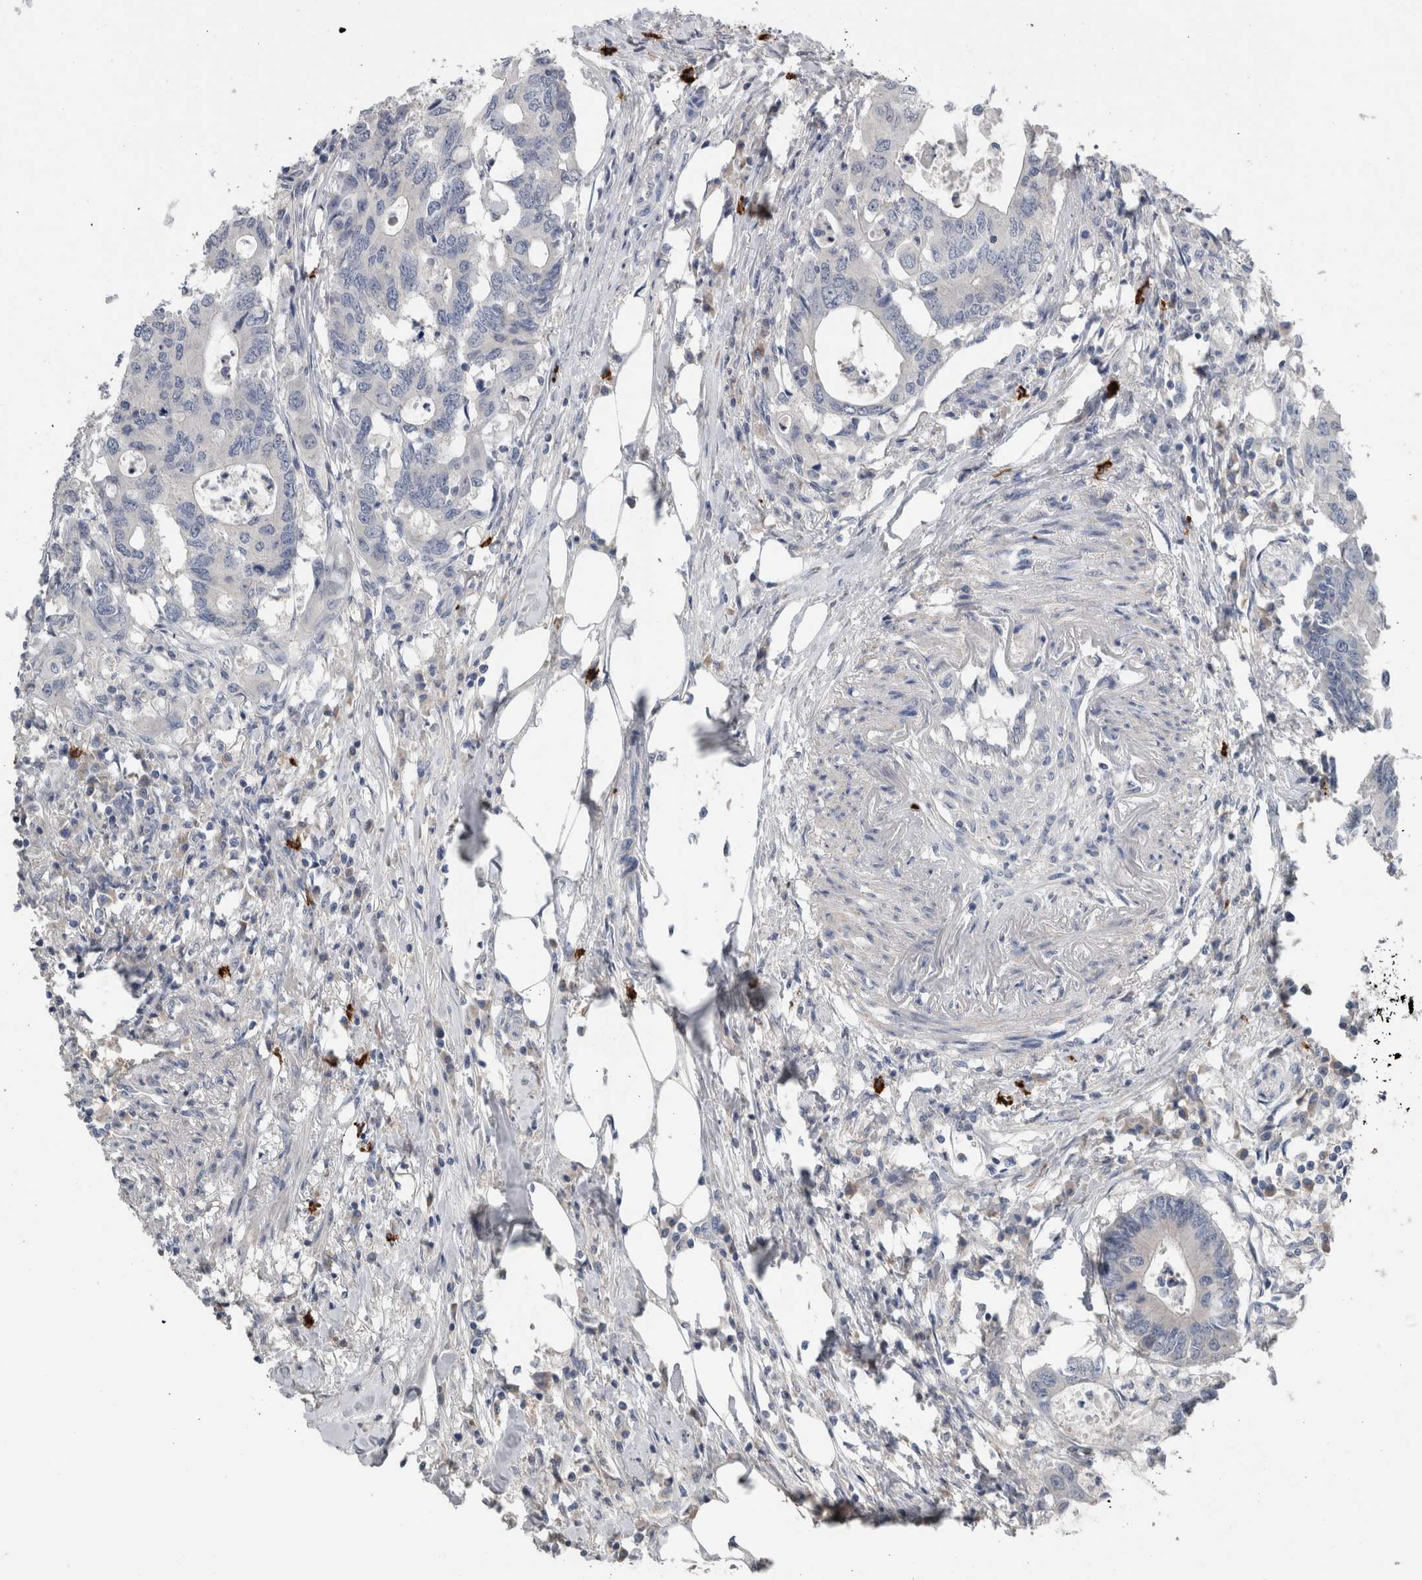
{"staining": {"intensity": "negative", "quantity": "none", "location": "none"}, "tissue": "colorectal cancer", "cell_type": "Tumor cells", "image_type": "cancer", "snomed": [{"axis": "morphology", "description": "Adenocarcinoma, NOS"}, {"axis": "topography", "description": "Colon"}], "caption": "Immunohistochemical staining of colorectal cancer displays no significant positivity in tumor cells. (Brightfield microscopy of DAB (3,3'-diaminobenzidine) IHC at high magnification).", "gene": "CRNN", "patient": {"sex": "male", "age": 71}}